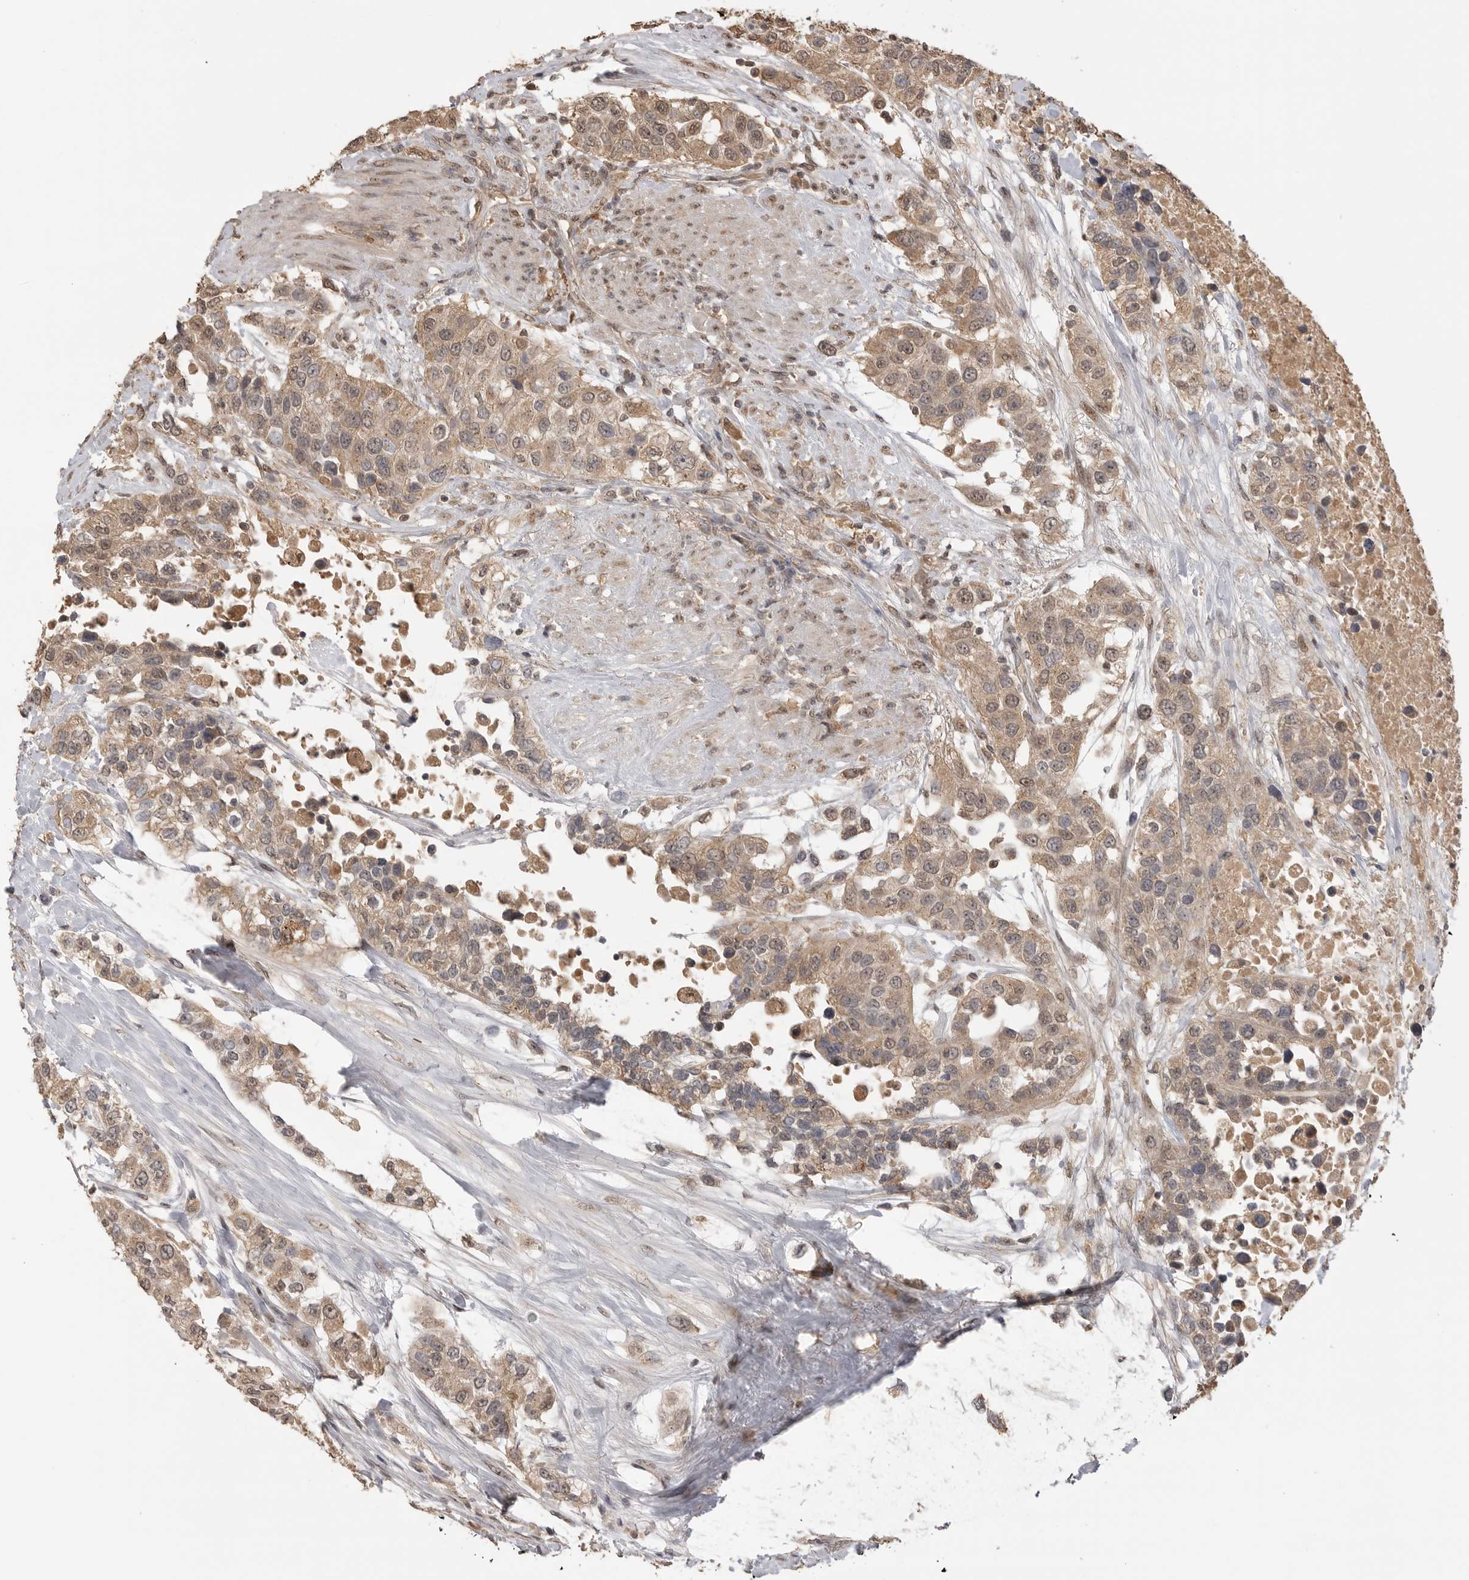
{"staining": {"intensity": "moderate", "quantity": ">75%", "location": "cytoplasmic/membranous"}, "tissue": "urothelial cancer", "cell_type": "Tumor cells", "image_type": "cancer", "snomed": [{"axis": "morphology", "description": "Urothelial carcinoma, High grade"}, {"axis": "topography", "description": "Urinary bladder"}], "caption": "Moderate cytoplasmic/membranous positivity for a protein is appreciated in approximately >75% of tumor cells of urothelial cancer using IHC.", "gene": "ASPSCR1", "patient": {"sex": "female", "age": 80}}